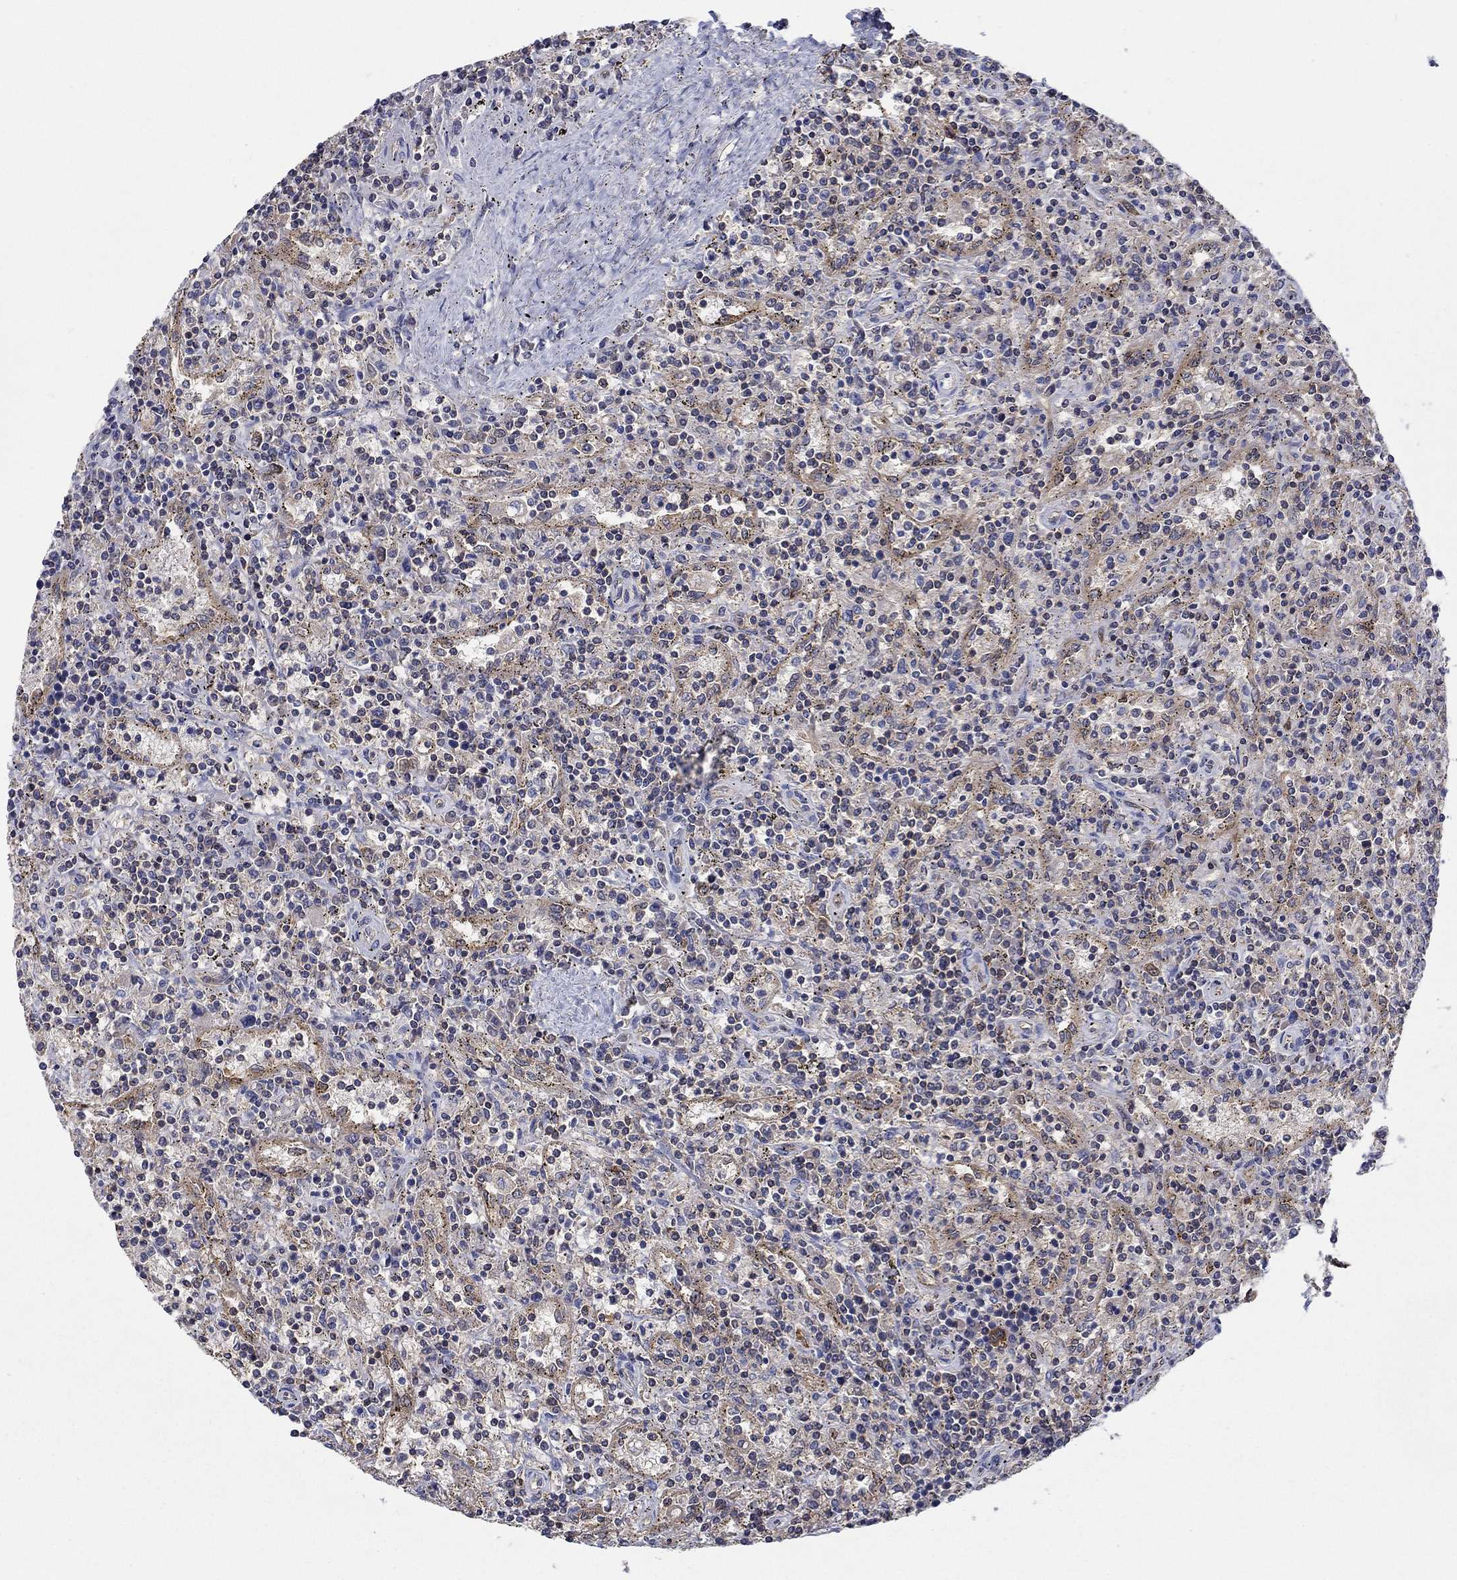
{"staining": {"intensity": "negative", "quantity": "none", "location": "none"}, "tissue": "lymphoma", "cell_type": "Tumor cells", "image_type": "cancer", "snomed": [{"axis": "morphology", "description": "Malignant lymphoma, non-Hodgkin's type, Low grade"}, {"axis": "topography", "description": "Spleen"}], "caption": "Tumor cells show no significant positivity in lymphoma.", "gene": "AGFG2", "patient": {"sex": "male", "age": 62}}